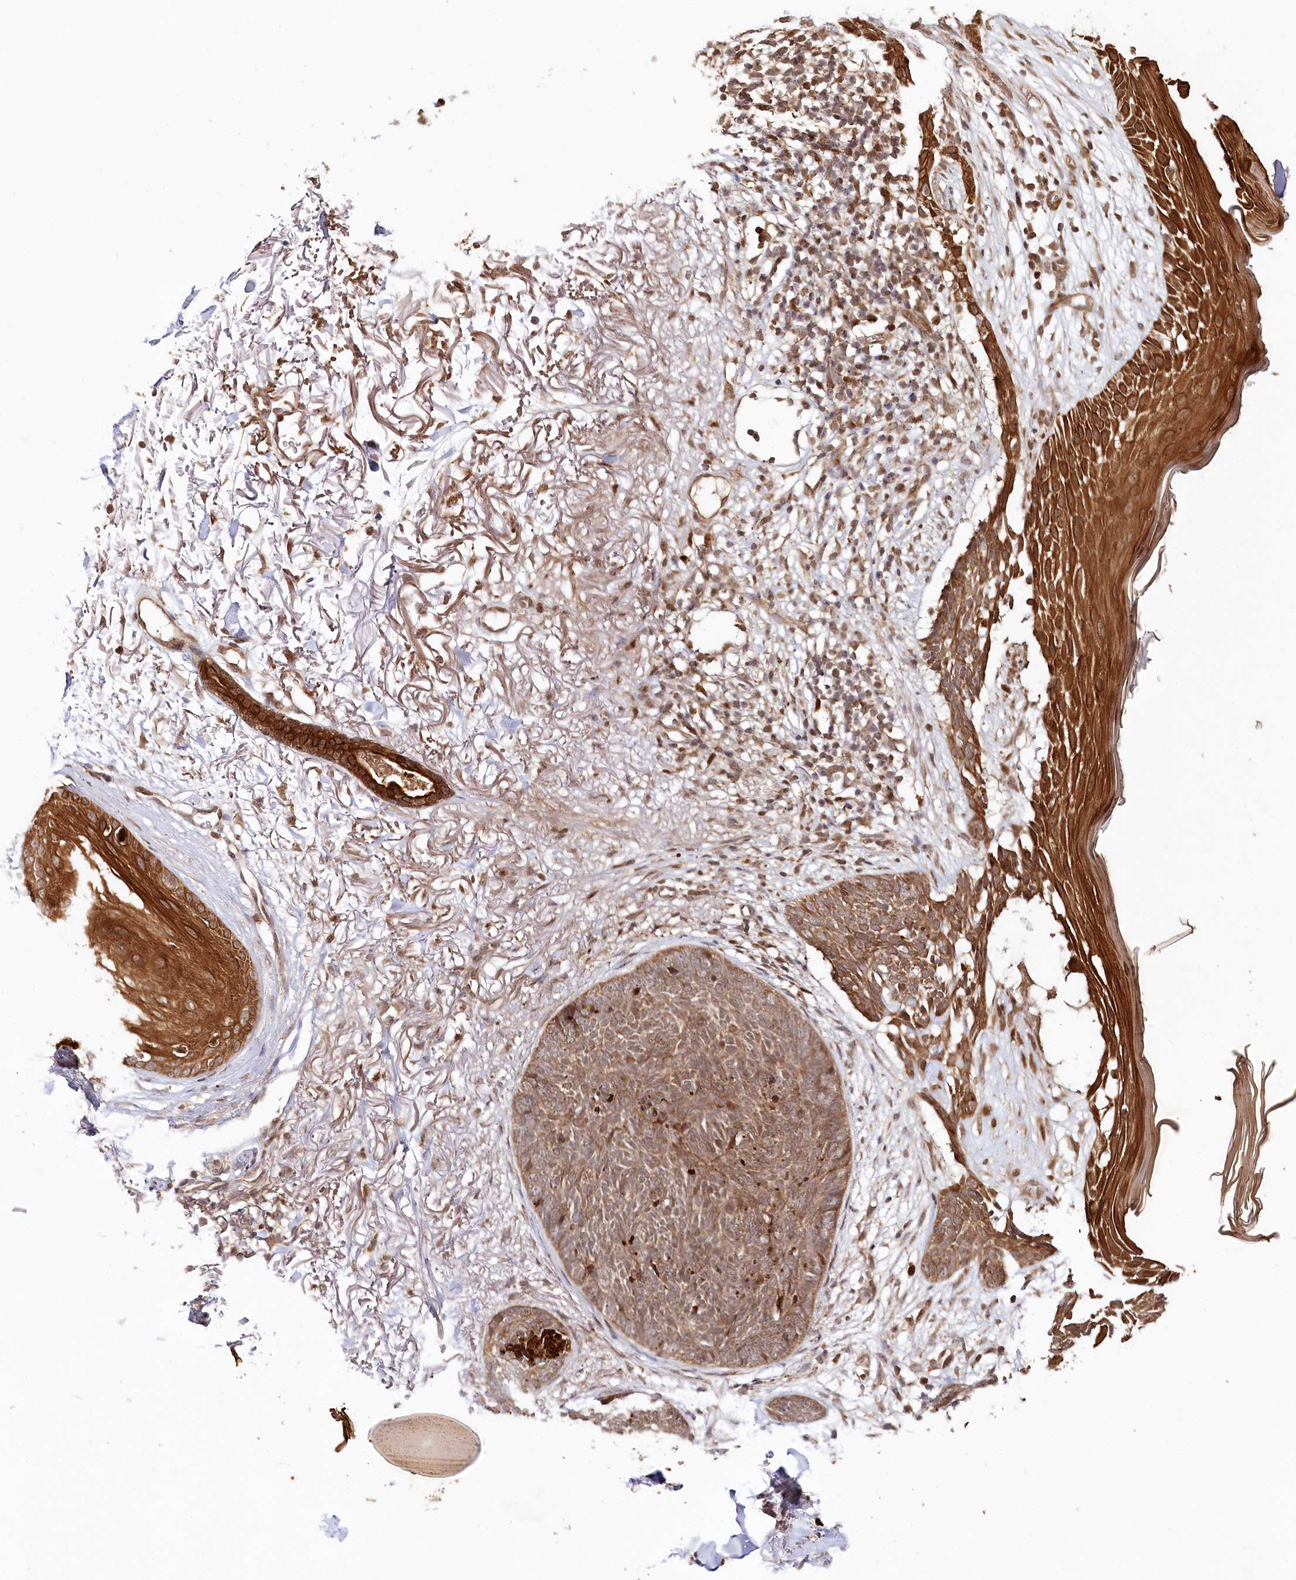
{"staining": {"intensity": "moderate", "quantity": ">75%", "location": "cytoplasmic/membranous,nuclear"}, "tissue": "skin cancer", "cell_type": "Tumor cells", "image_type": "cancer", "snomed": [{"axis": "morphology", "description": "Normal tissue, NOS"}, {"axis": "morphology", "description": "Basal cell carcinoma"}, {"axis": "topography", "description": "Skin"}], "caption": "DAB immunohistochemical staining of skin cancer (basal cell carcinoma) demonstrates moderate cytoplasmic/membranous and nuclear protein positivity in approximately >75% of tumor cells.", "gene": "ULK2", "patient": {"sex": "female", "age": 70}}